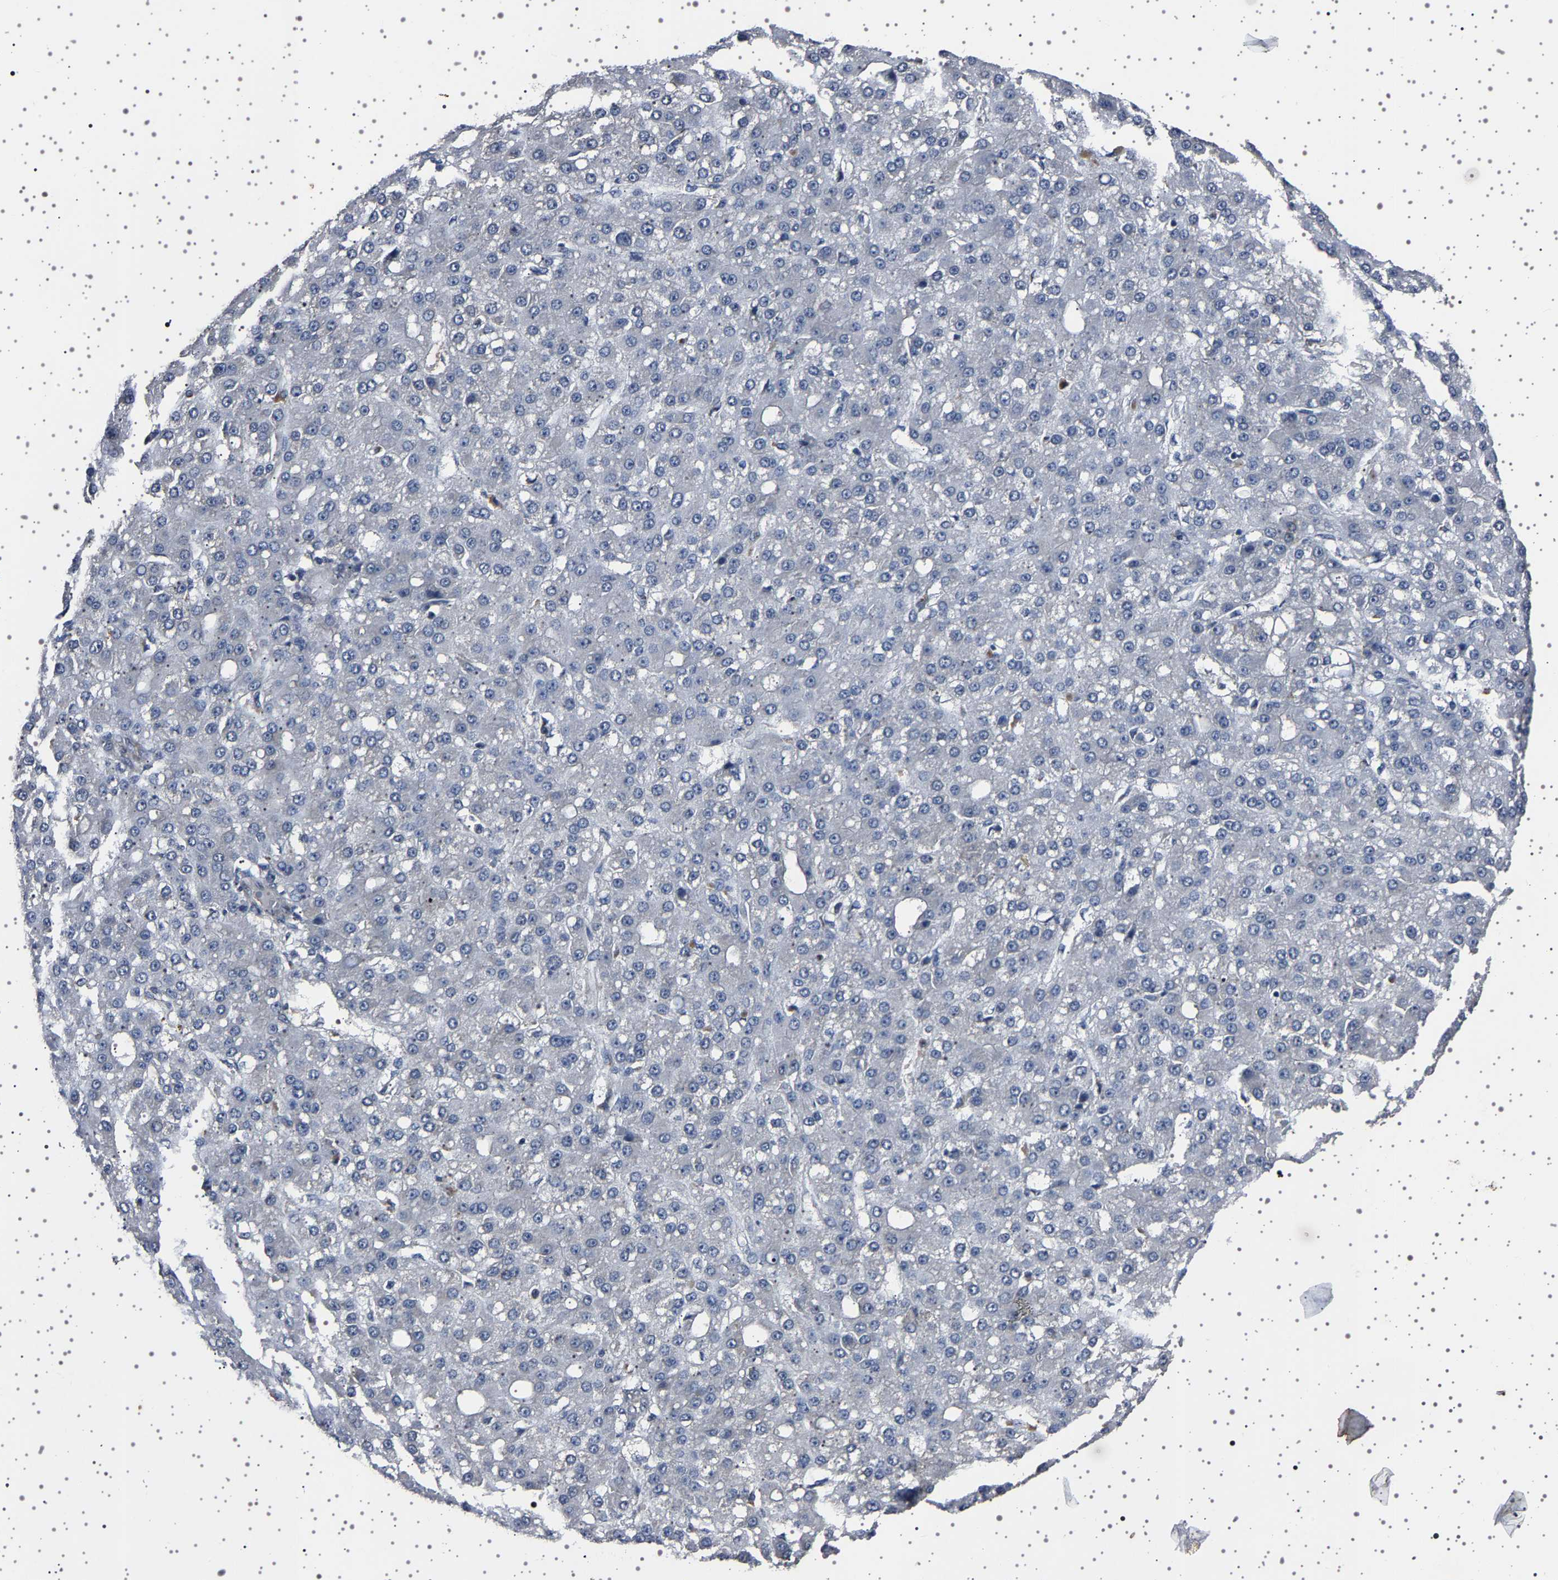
{"staining": {"intensity": "negative", "quantity": "none", "location": "none"}, "tissue": "liver cancer", "cell_type": "Tumor cells", "image_type": "cancer", "snomed": [{"axis": "morphology", "description": "Carcinoma, Hepatocellular, NOS"}, {"axis": "topography", "description": "Liver"}], "caption": "A micrograph of liver cancer stained for a protein reveals no brown staining in tumor cells.", "gene": "NCKAP1", "patient": {"sex": "male", "age": 67}}